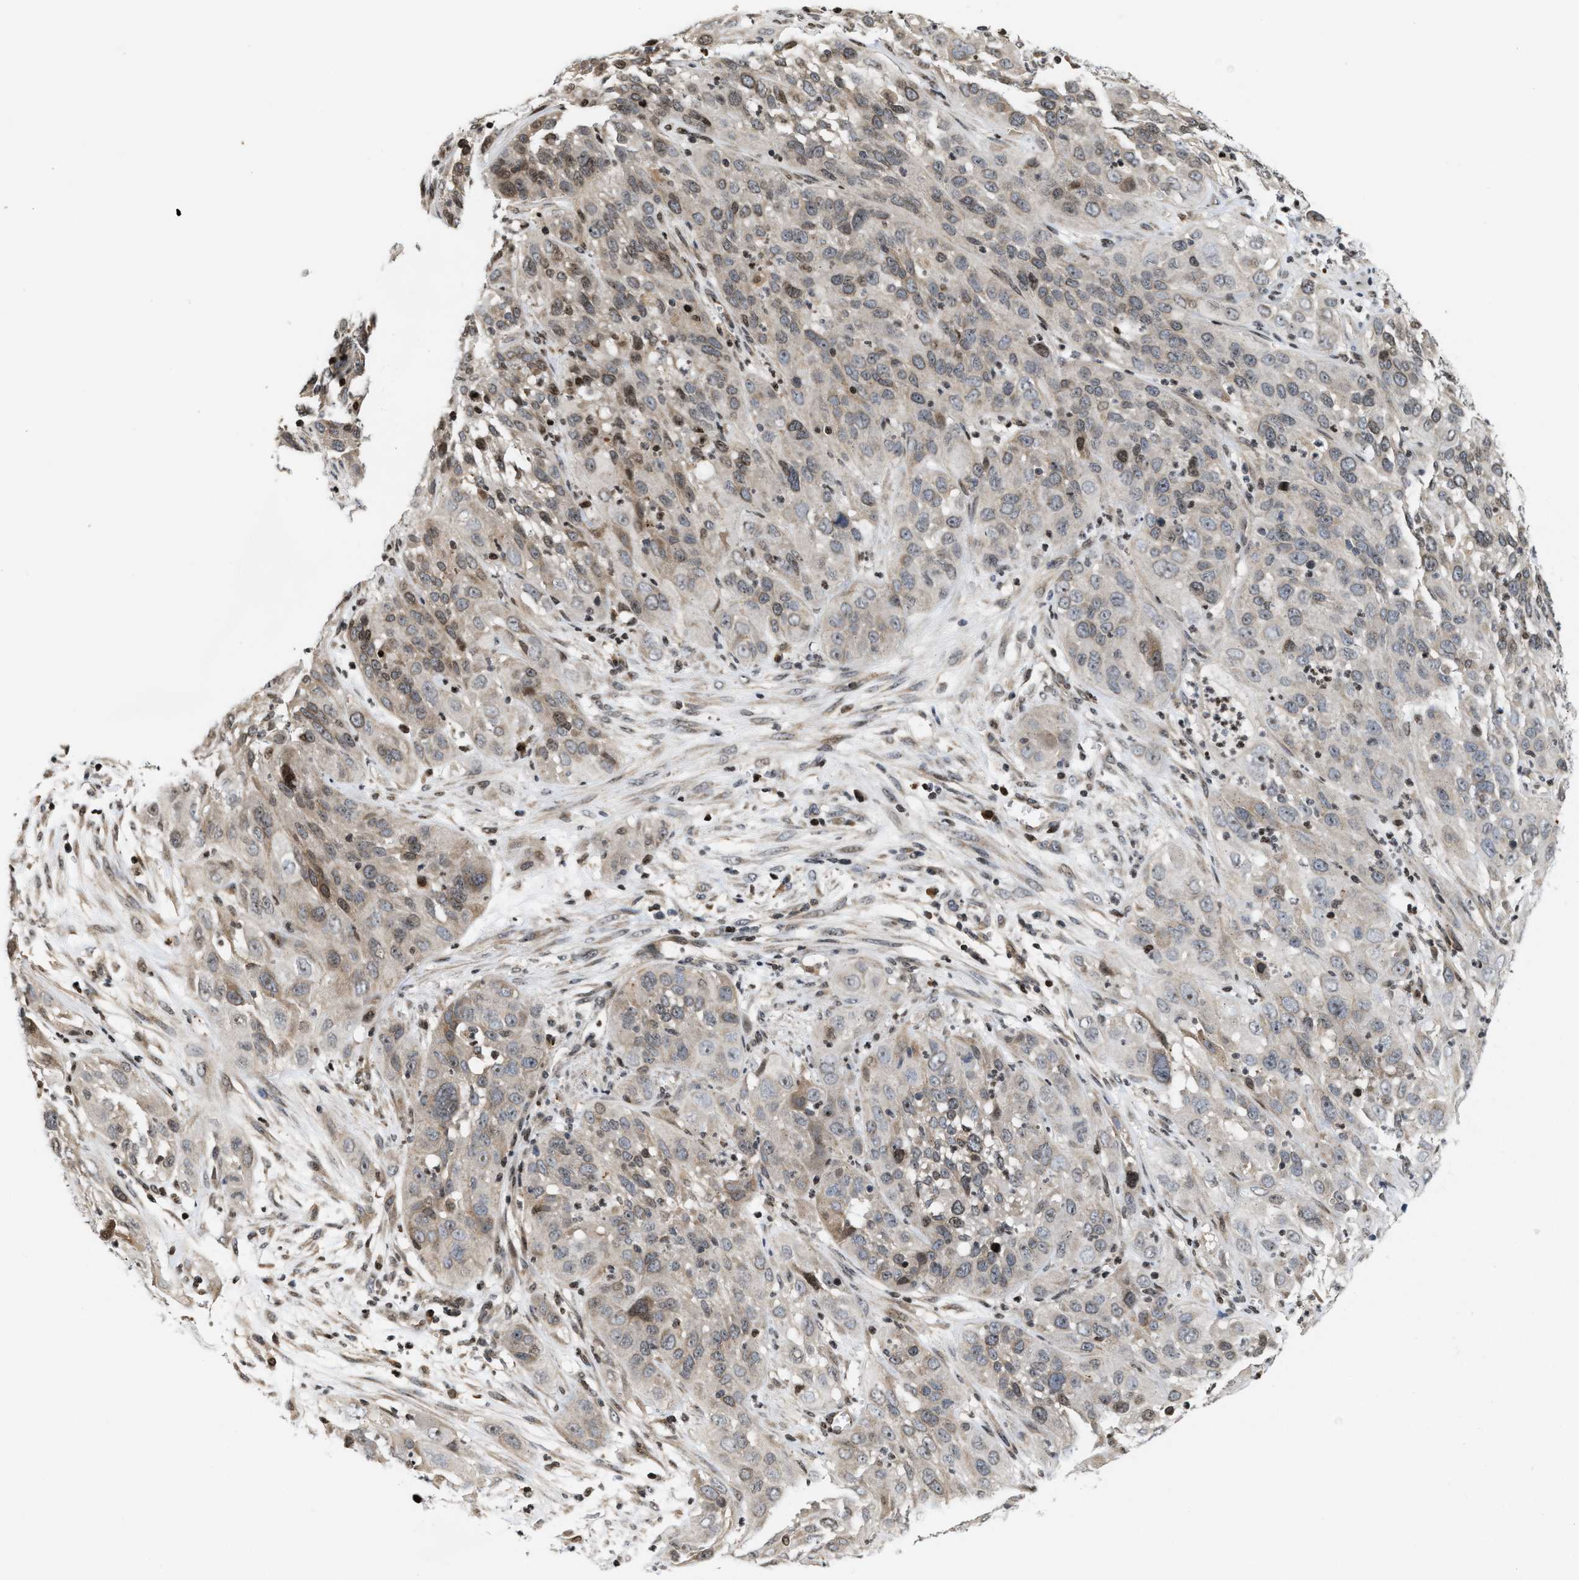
{"staining": {"intensity": "moderate", "quantity": "<25%", "location": "nuclear"}, "tissue": "cervical cancer", "cell_type": "Tumor cells", "image_type": "cancer", "snomed": [{"axis": "morphology", "description": "Squamous cell carcinoma, NOS"}, {"axis": "topography", "description": "Cervix"}], "caption": "Cervical cancer (squamous cell carcinoma) stained for a protein (brown) reveals moderate nuclear positive staining in approximately <25% of tumor cells.", "gene": "PDZD2", "patient": {"sex": "female", "age": 32}}